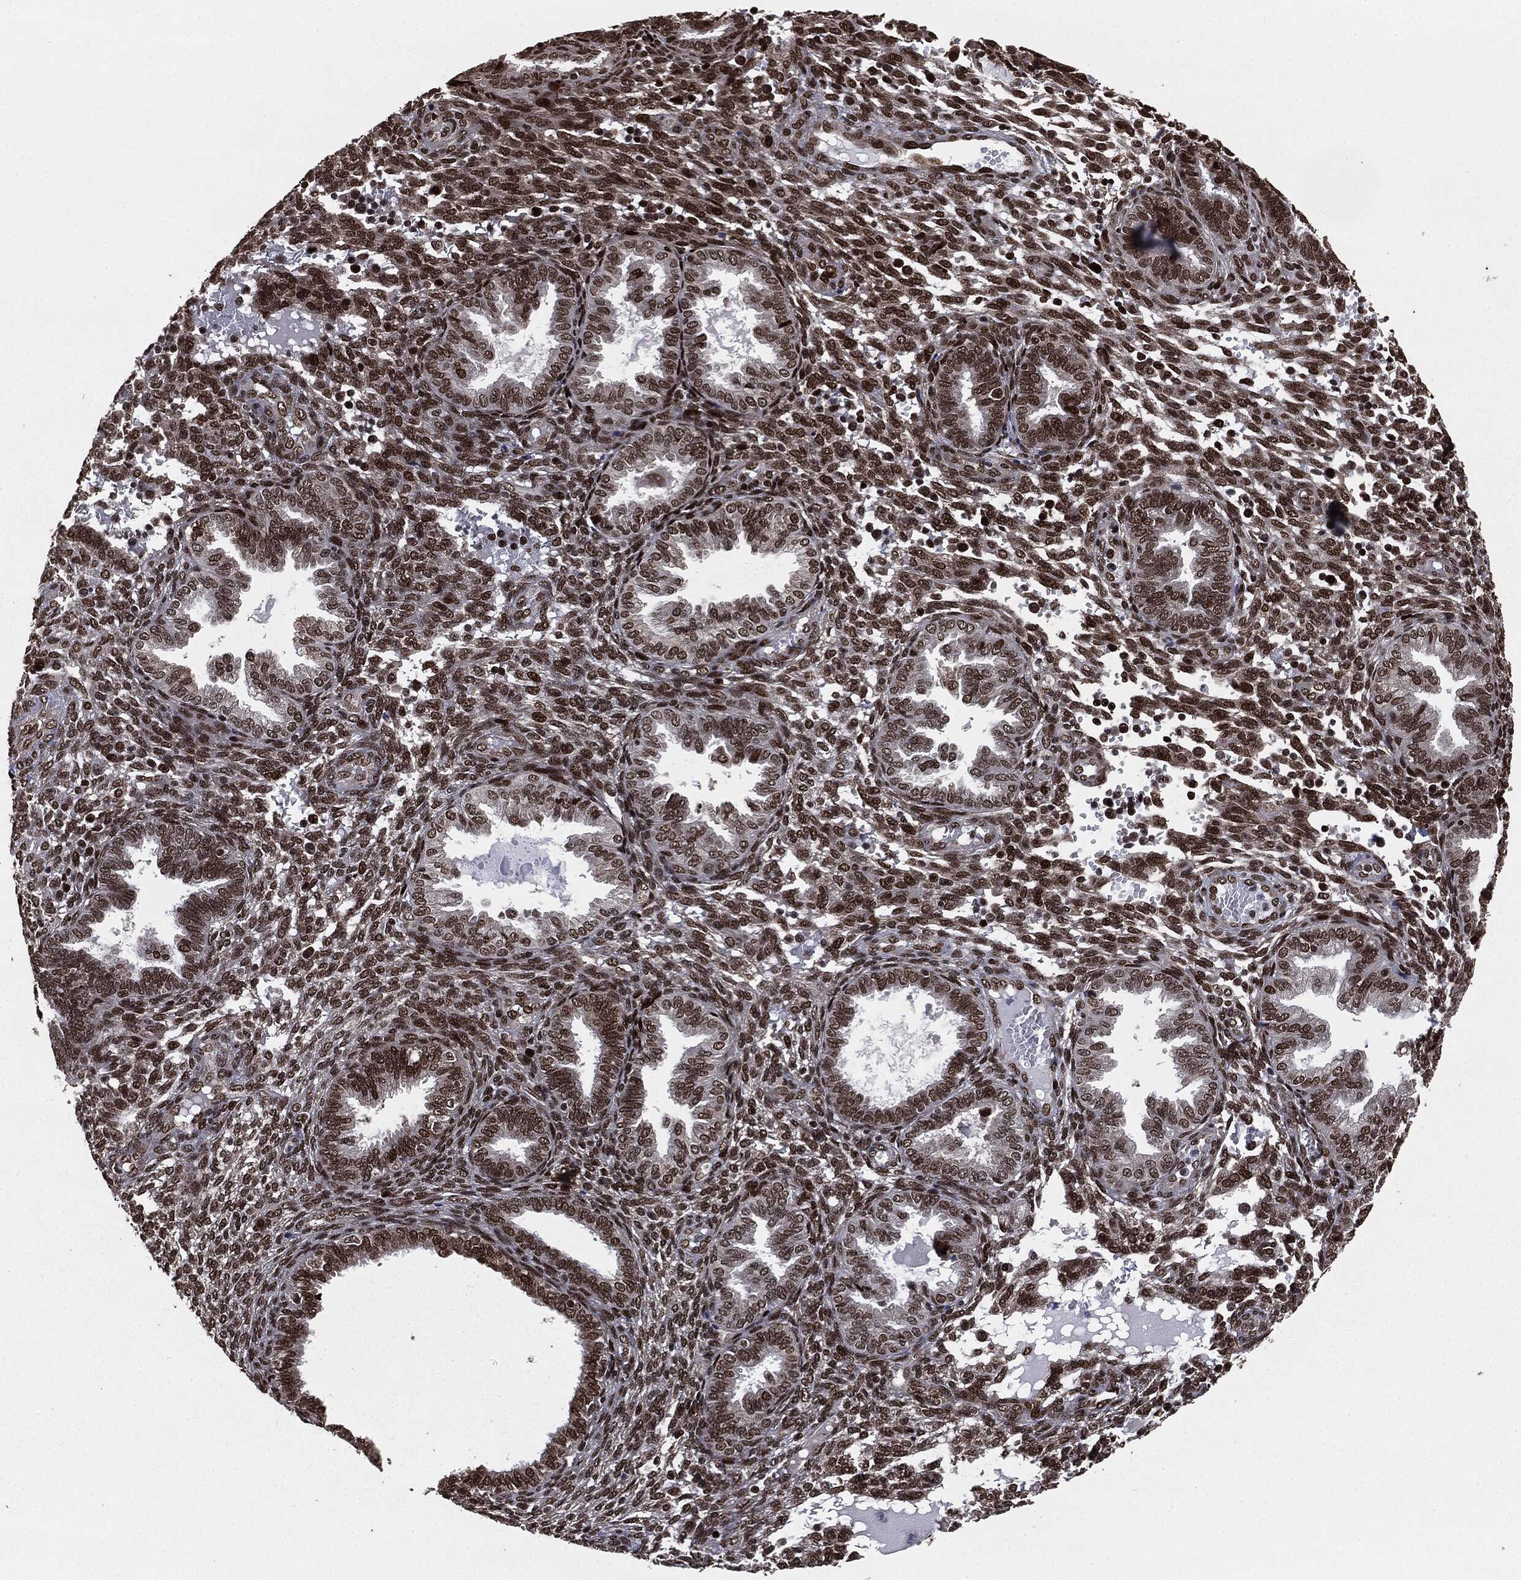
{"staining": {"intensity": "strong", "quantity": ">75%", "location": "nuclear"}, "tissue": "endometrium", "cell_type": "Cells in endometrial stroma", "image_type": "normal", "snomed": [{"axis": "morphology", "description": "Normal tissue, NOS"}, {"axis": "topography", "description": "Endometrium"}], "caption": "Endometrium stained with immunohistochemistry (IHC) displays strong nuclear expression in approximately >75% of cells in endometrial stroma. (brown staining indicates protein expression, while blue staining denotes nuclei).", "gene": "DVL2", "patient": {"sex": "female", "age": 42}}